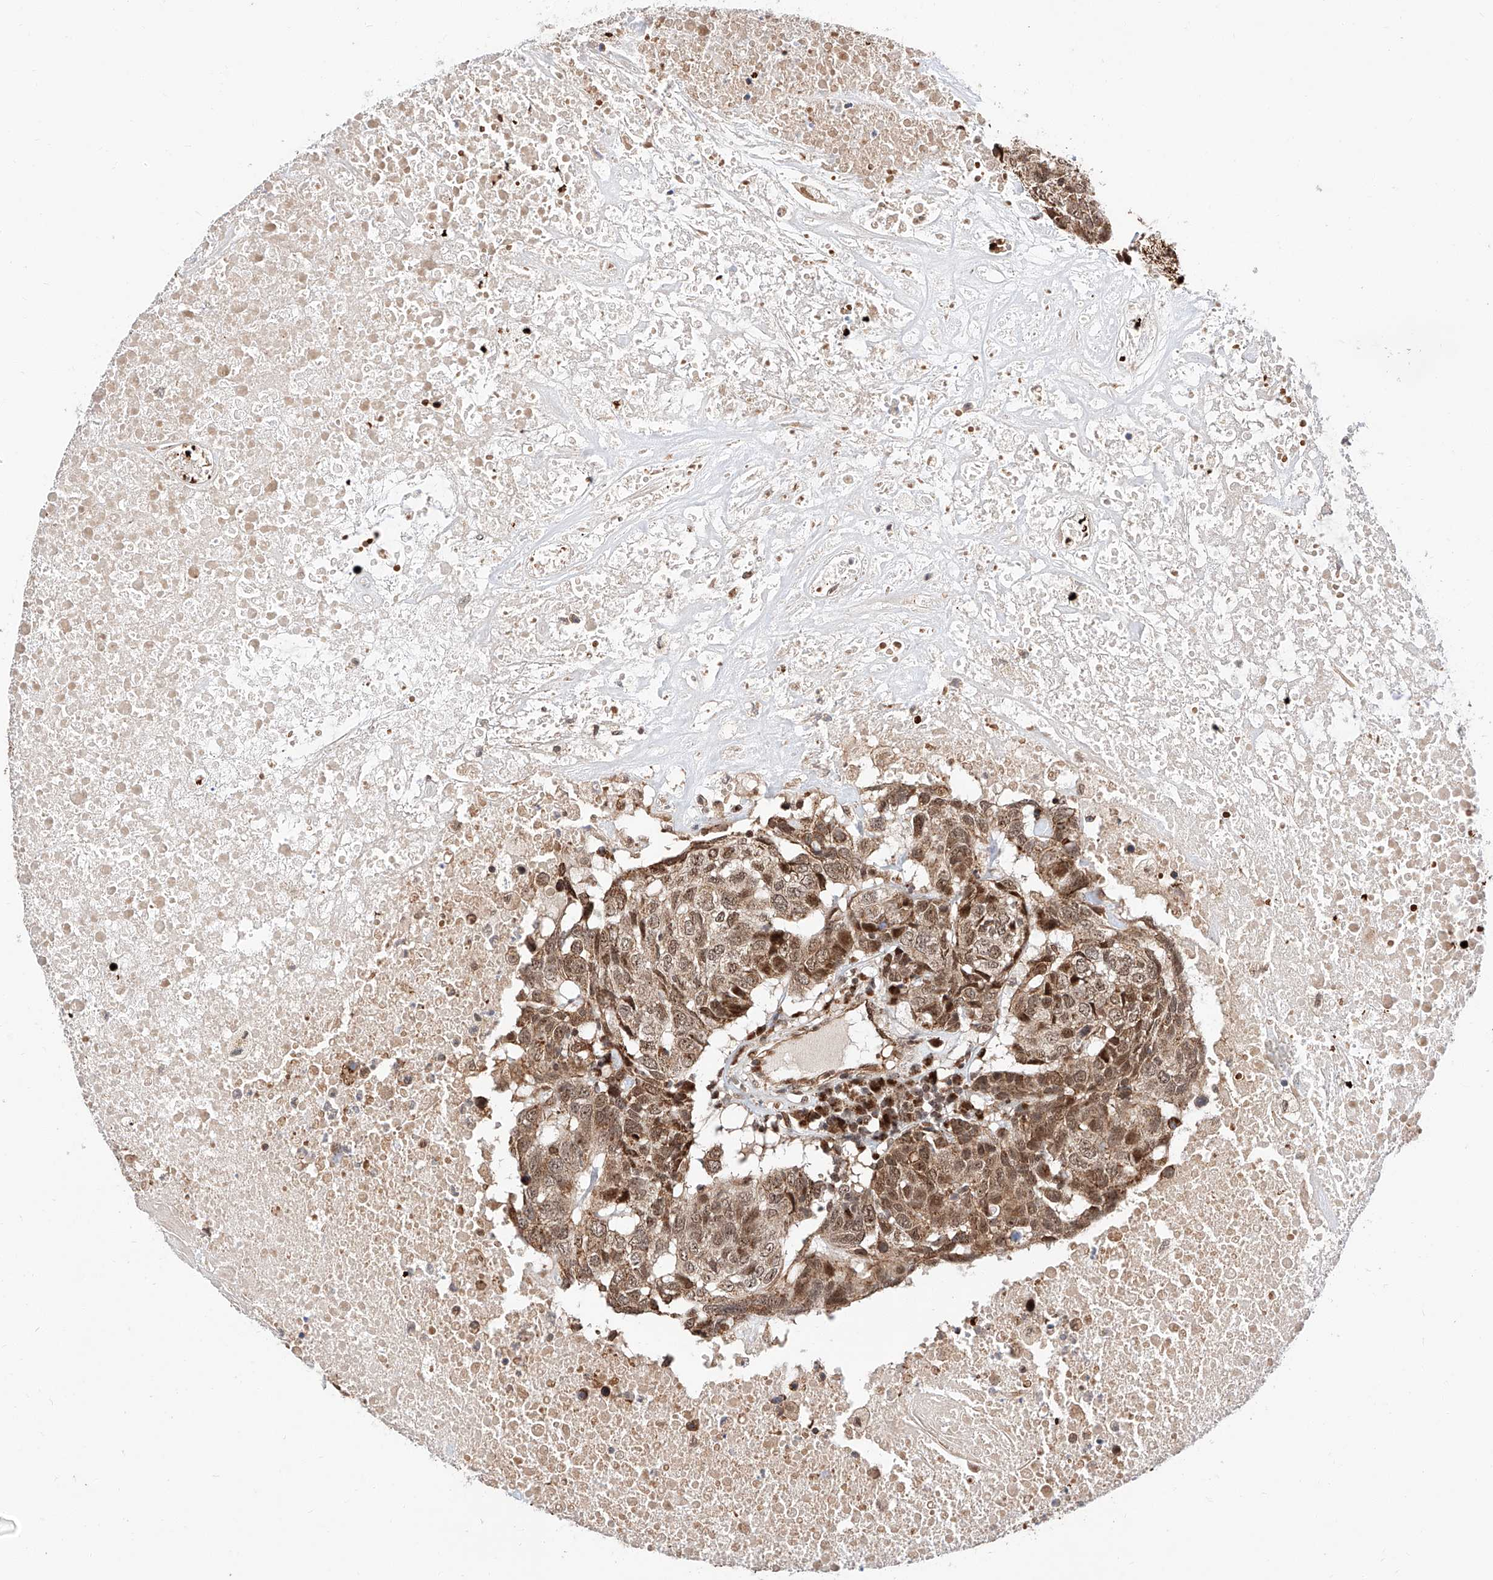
{"staining": {"intensity": "moderate", "quantity": ">75%", "location": "cytoplasmic/membranous,nuclear"}, "tissue": "head and neck cancer", "cell_type": "Tumor cells", "image_type": "cancer", "snomed": [{"axis": "morphology", "description": "Squamous cell carcinoma, NOS"}, {"axis": "topography", "description": "Head-Neck"}], "caption": "Immunohistochemical staining of human head and neck cancer (squamous cell carcinoma) displays medium levels of moderate cytoplasmic/membranous and nuclear positivity in about >75% of tumor cells.", "gene": "THTPA", "patient": {"sex": "male", "age": 66}}